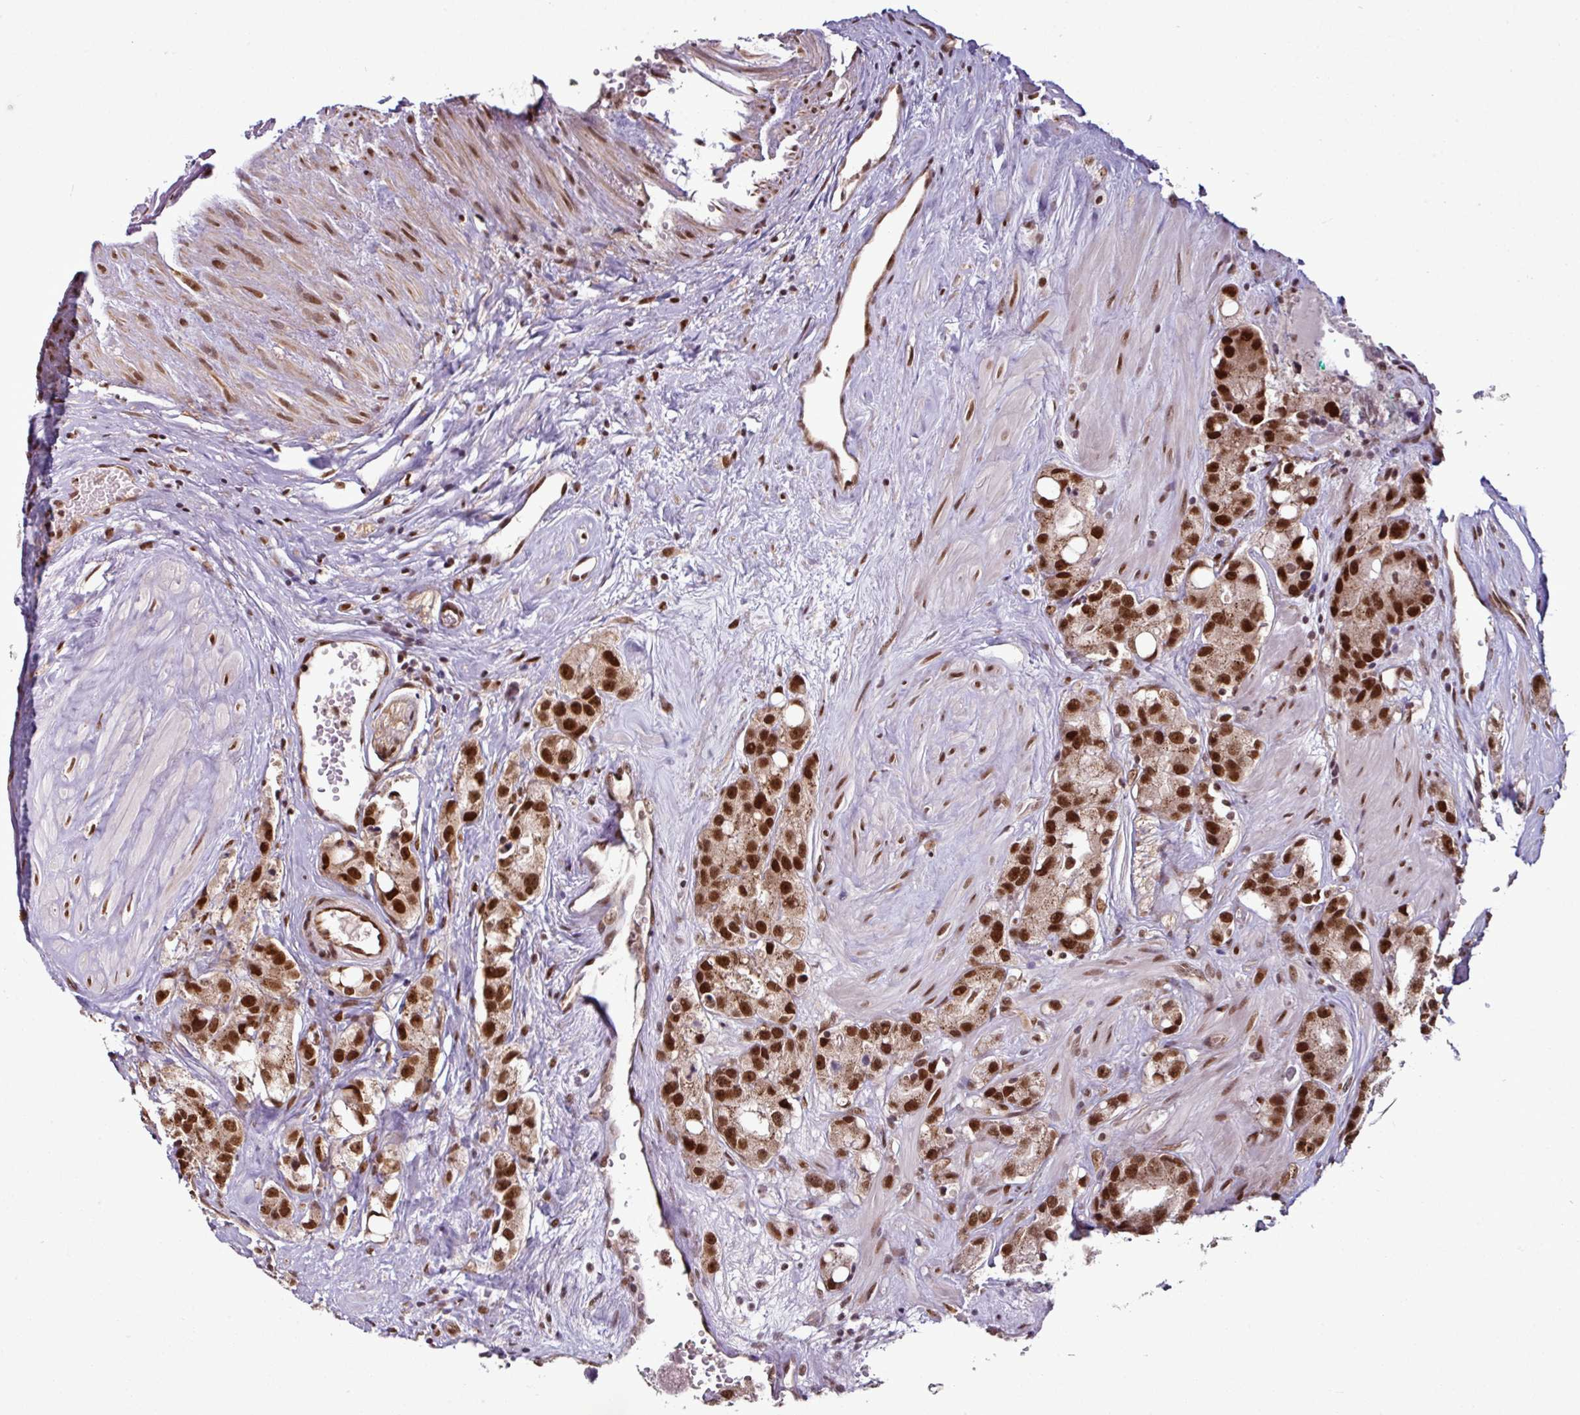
{"staining": {"intensity": "strong", "quantity": ">75%", "location": "nuclear"}, "tissue": "prostate cancer", "cell_type": "Tumor cells", "image_type": "cancer", "snomed": [{"axis": "morphology", "description": "Adenocarcinoma, High grade"}, {"axis": "topography", "description": "Prostate"}], "caption": "The histopathology image demonstrates a brown stain indicating the presence of a protein in the nuclear of tumor cells in prostate adenocarcinoma (high-grade).", "gene": "MORF4L2", "patient": {"sex": "male", "age": 74}}